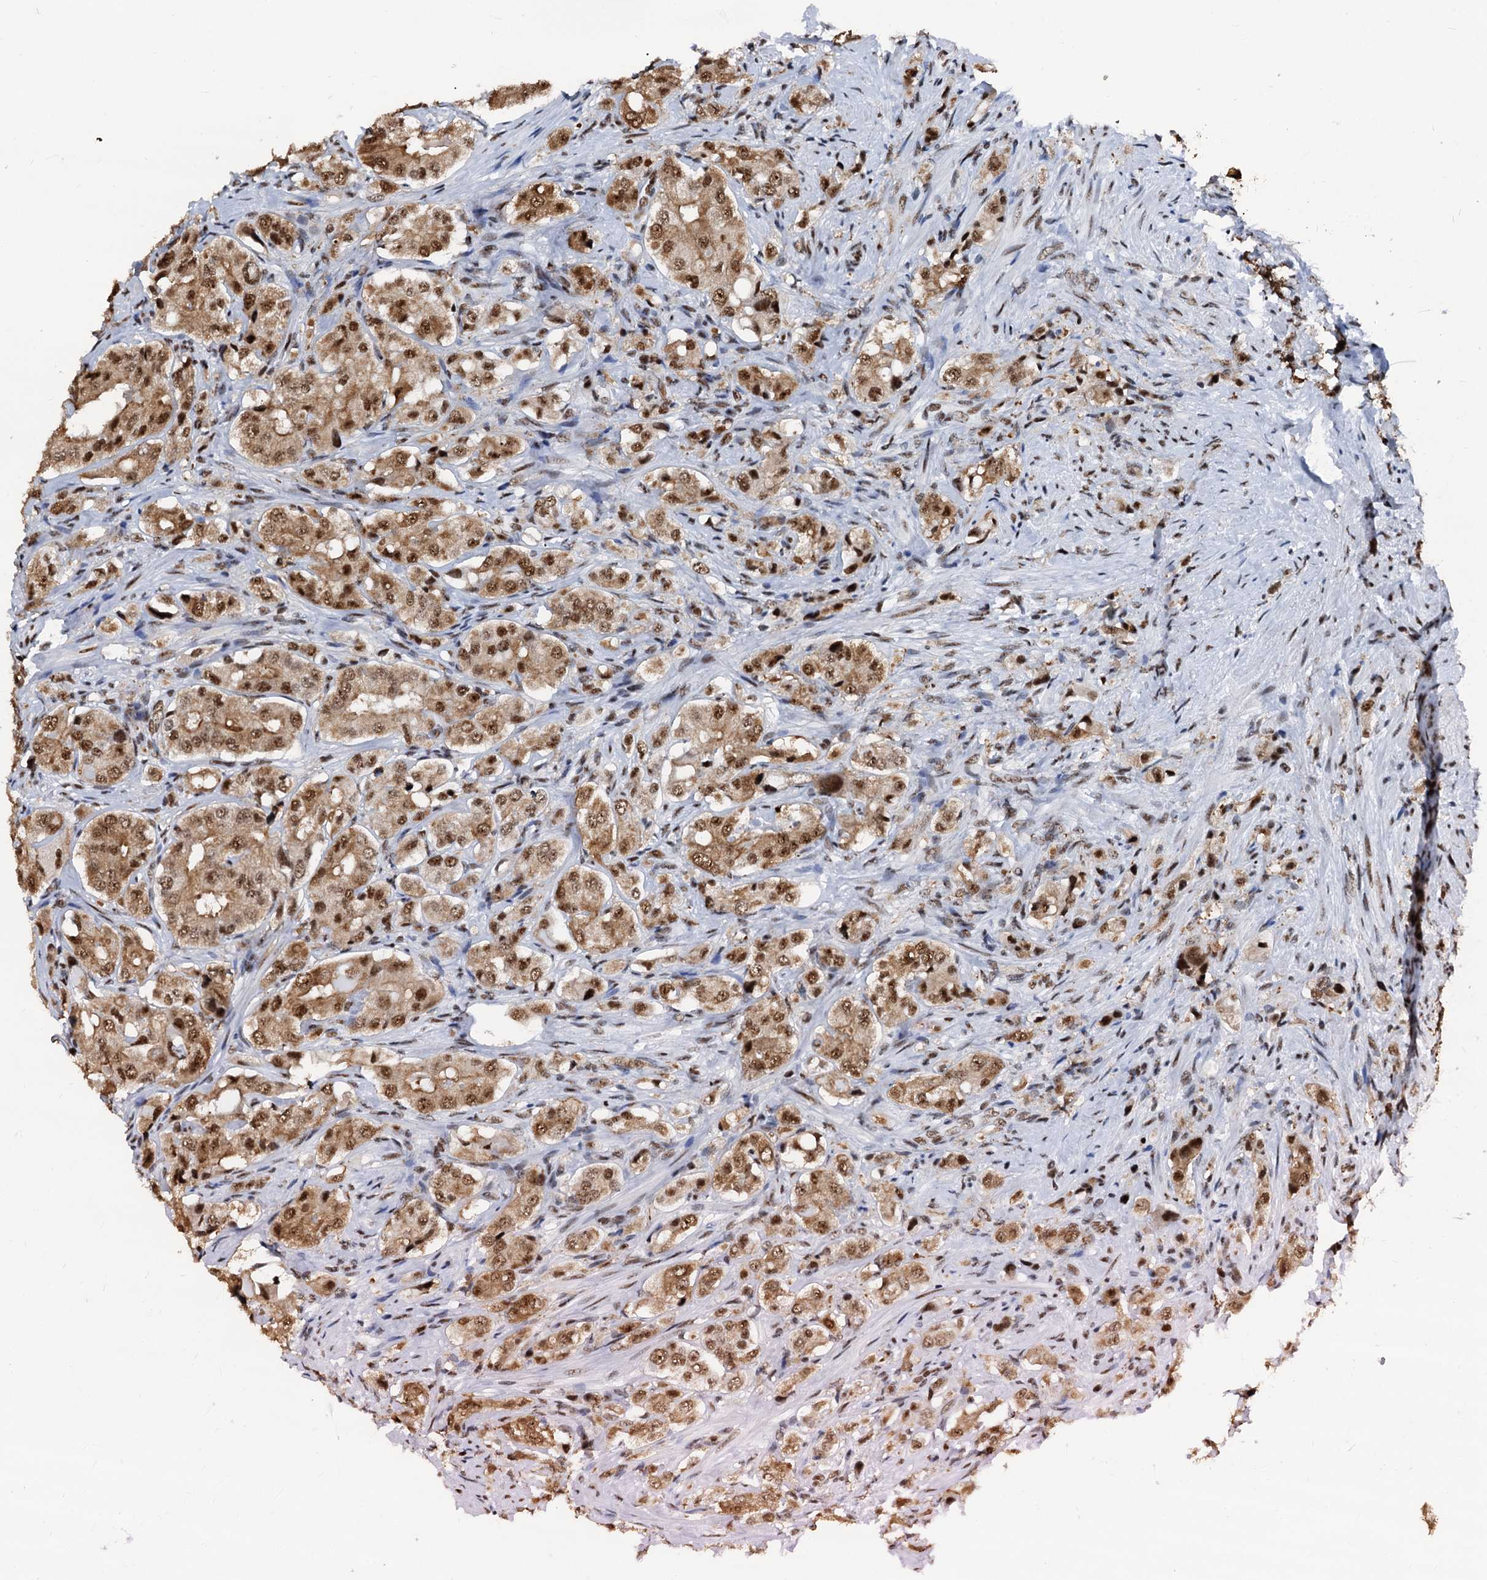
{"staining": {"intensity": "moderate", "quantity": ">75%", "location": "cytoplasmic/membranous,nuclear"}, "tissue": "prostate cancer", "cell_type": "Tumor cells", "image_type": "cancer", "snomed": [{"axis": "morphology", "description": "Adenocarcinoma, High grade"}, {"axis": "topography", "description": "Prostate"}], "caption": "This is a micrograph of immunohistochemistry staining of prostate cancer, which shows moderate expression in the cytoplasmic/membranous and nuclear of tumor cells.", "gene": "DDX23", "patient": {"sex": "male", "age": 65}}